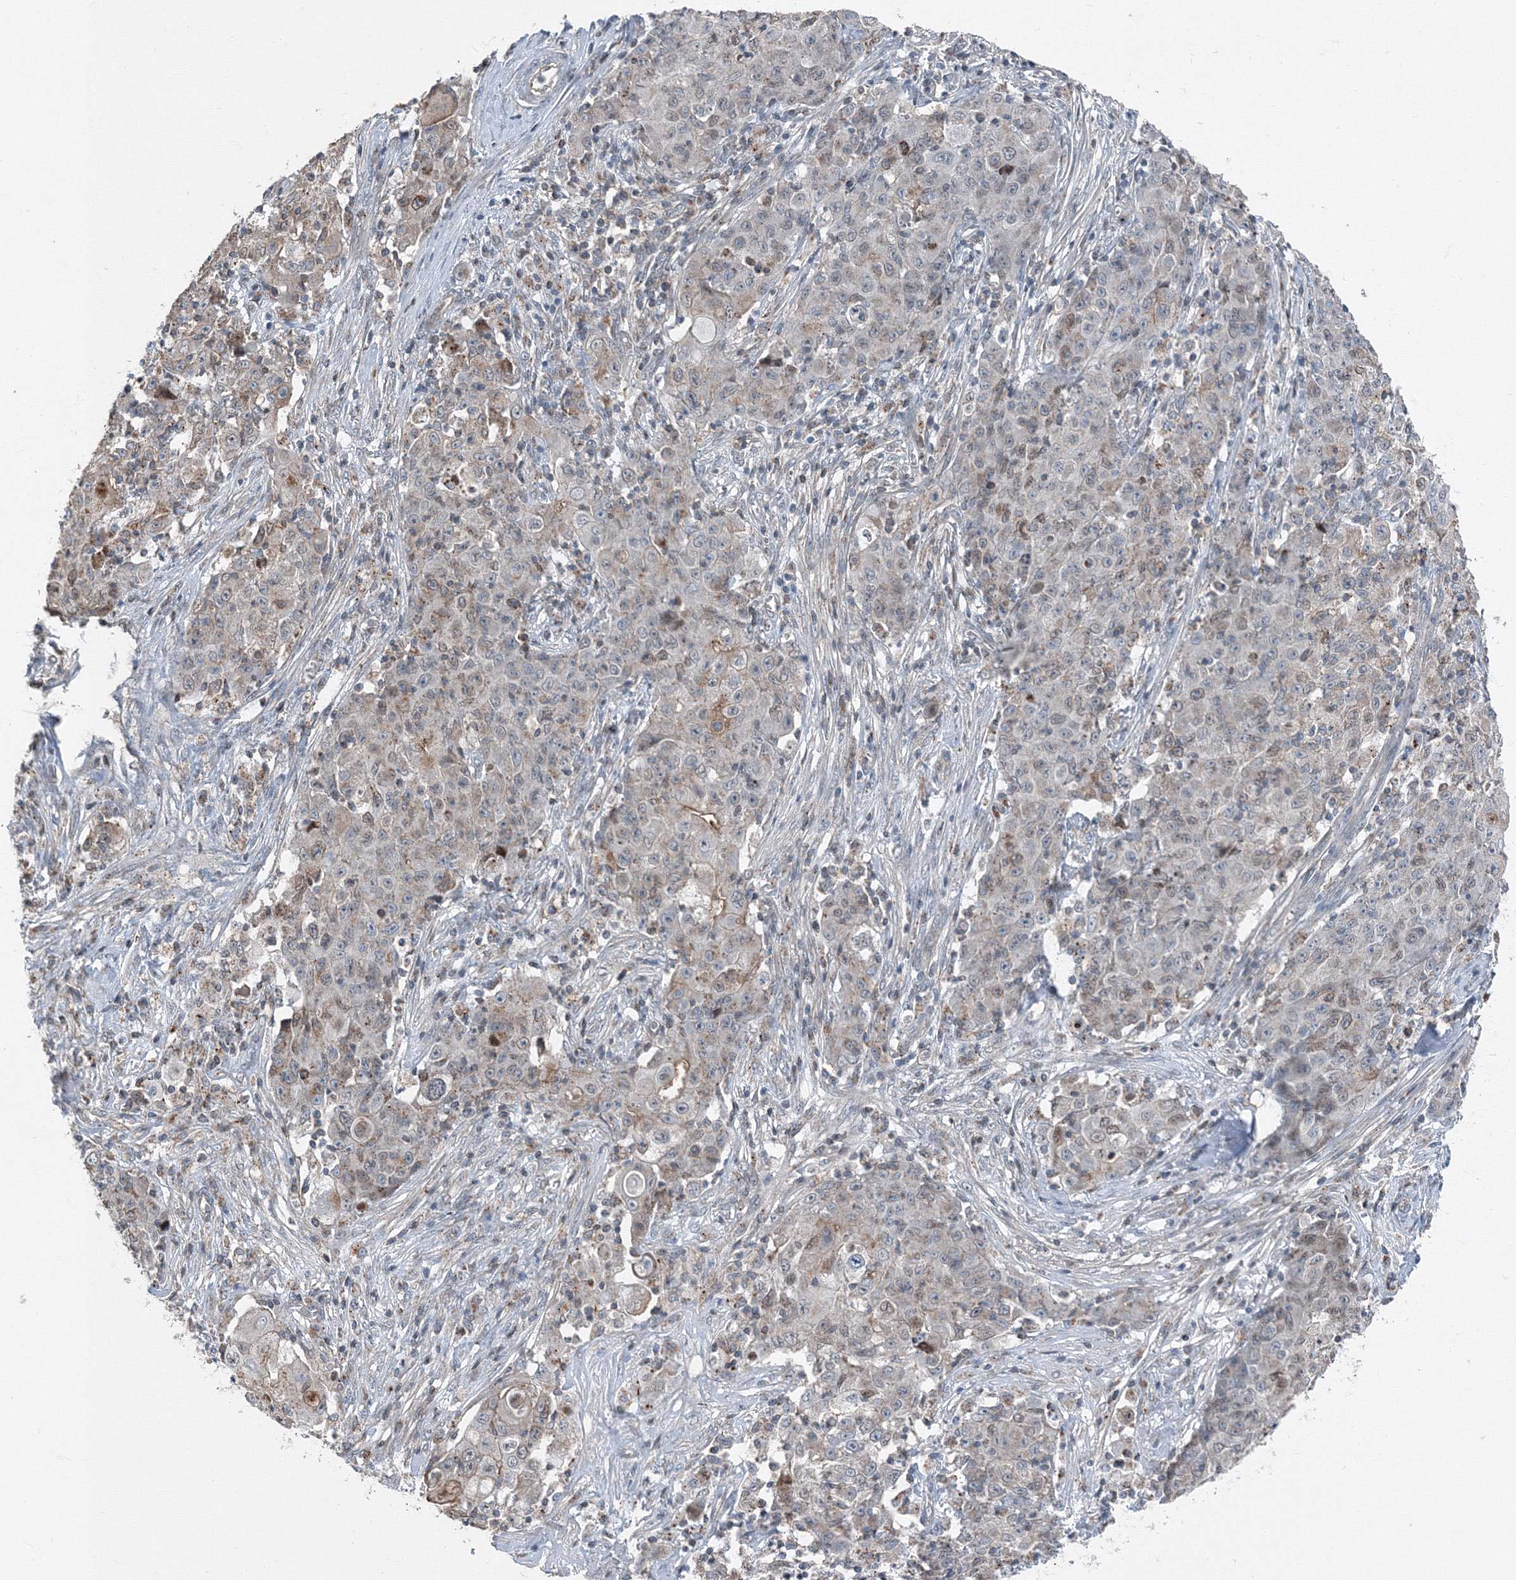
{"staining": {"intensity": "weak", "quantity": "25%-75%", "location": "cytoplasmic/membranous,nuclear"}, "tissue": "ovarian cancer", "cell_type": "Tumor cells", "image_type": "cancer", "snomed": [{"axis": "morphology", "description": "Carcinoma, endometroid"}, {"axis": "topography", "description": "Ovary"}], "caption": "Protein staining of endometroid carcinoma (ovarian) tissue shows weak cytoplasmic/membranous and nuclear positivity in about 25%-75% of tumor cells.", "gene": "AASDH", "patient": {"sex": "female", "age": 42}}